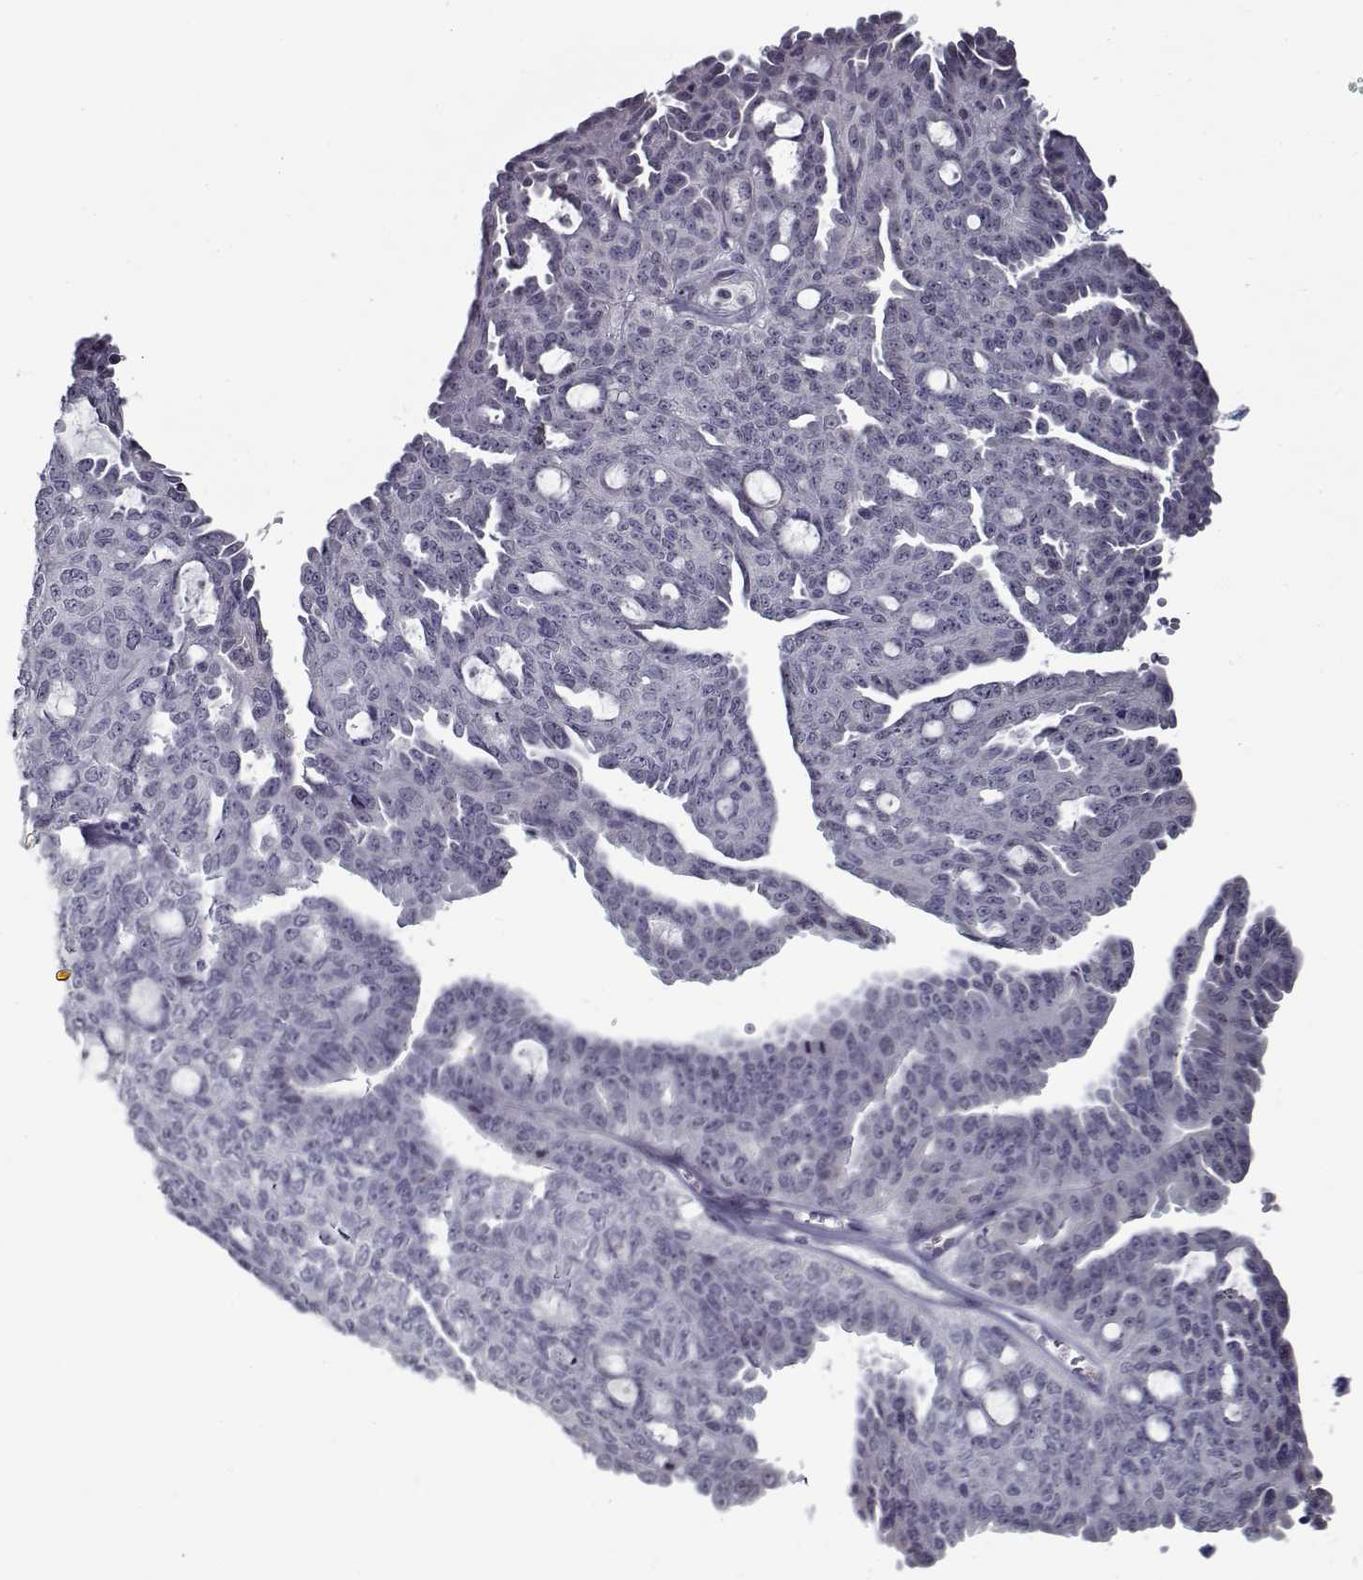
{"staining": {"intensity": "negative", "quantity": "none", "location": "none"}, "tissue": "ovarian cancer", "cell_type": "Tumor cells", "image_type": "cancer", "snomed": [{"axis": "morphology", "description": "Cystadenocarcinoma, serous, NOS"}, {"axis": "topography", "description": "Ovary"}], "caption": "This image is of serous cystadenocarcinoma (ovarian) stained with immunohistochemistry (IHC) to label a protein in brown with the nuclei are counter-stained blue. There is no expression in tumor cells. Brightfield microscopy of immunohistochemistry stained with DAB (3,3'-diaminobenzidine) (brown) and hematoxylin (blue), captured at high magnification.", "gene": "SEC16B", "patient": {"sex": "female", "age": 71}}